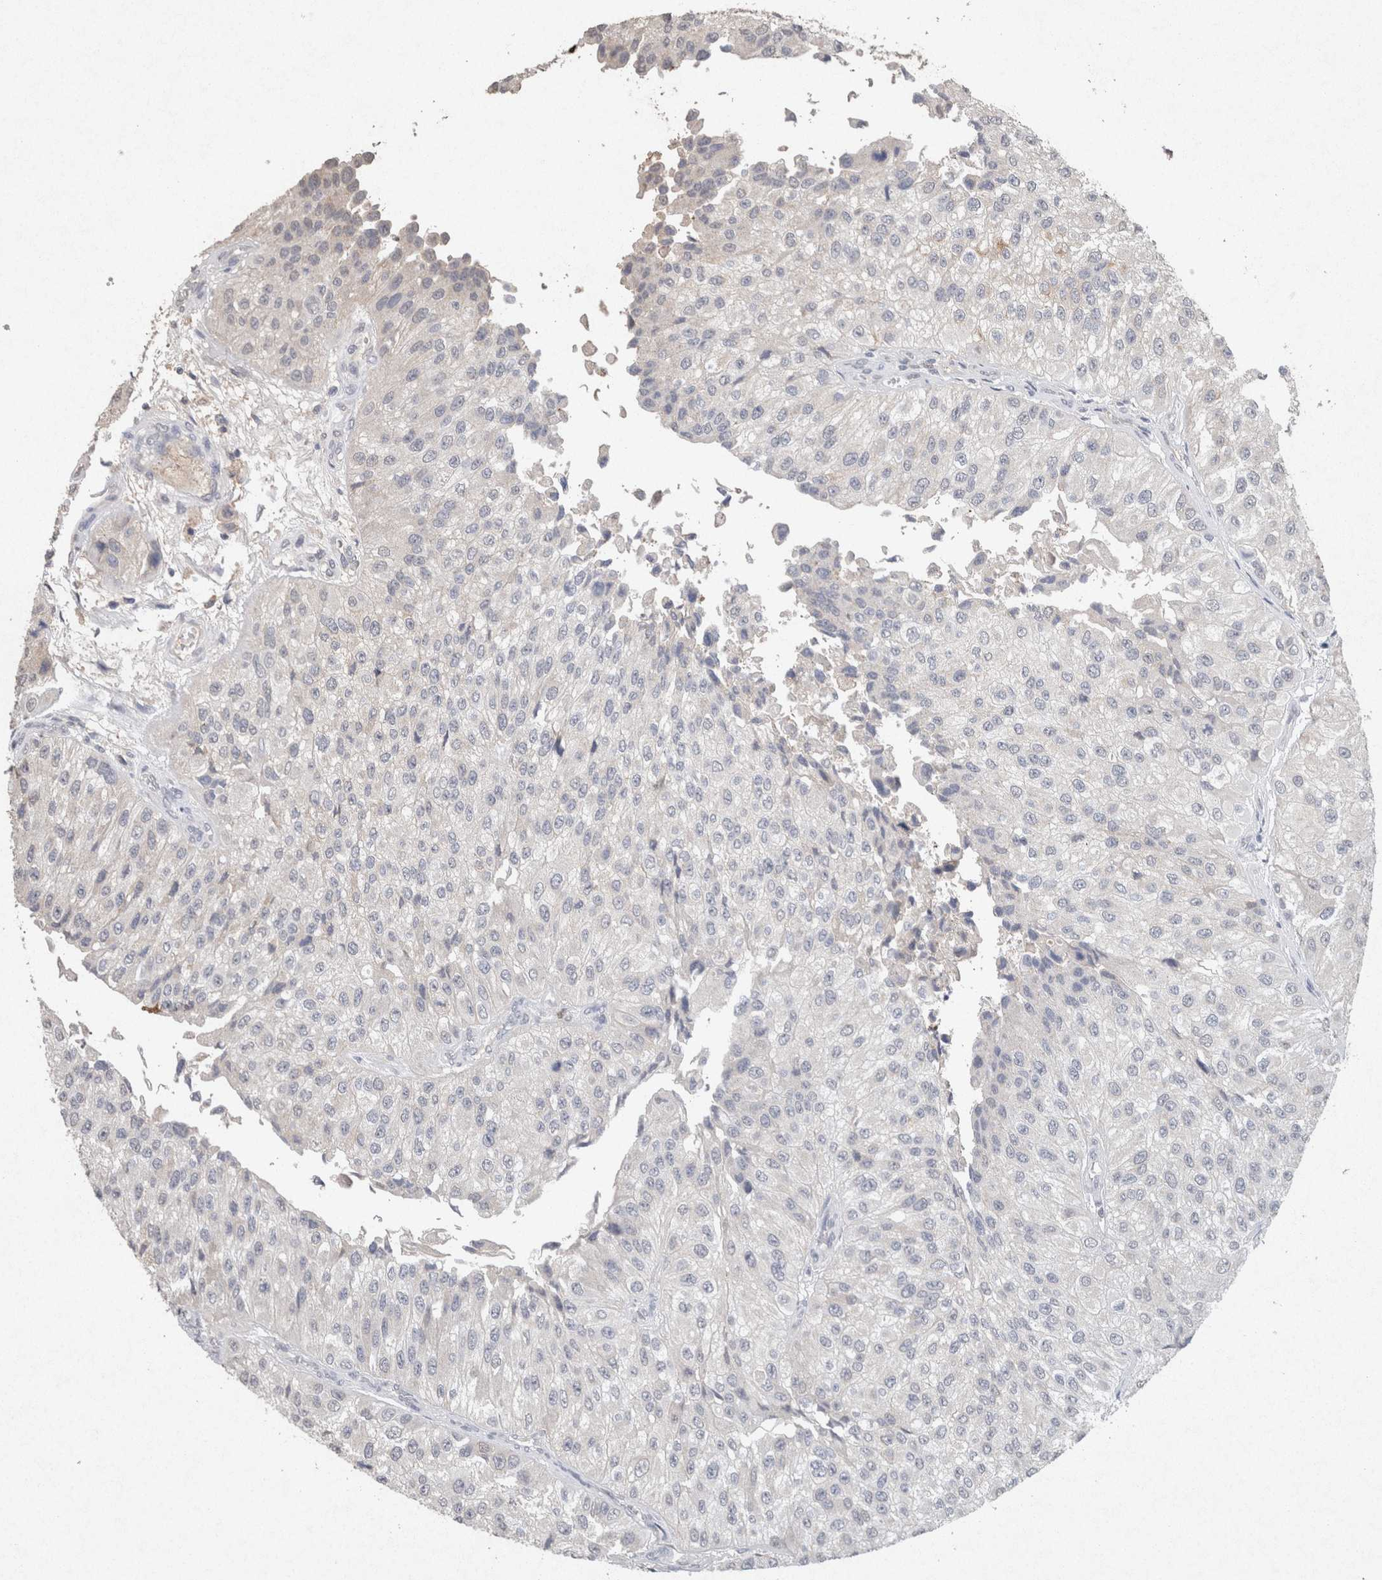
{"staining": {"intensity": "negative", "quantity": "none", "location": "none"}, "tissue": "urothelial cancer", "cell_type": "Tumor cells", "image_type": "cancer", "snomed": [{"axis": "morphology", "description": "Urothelial carcinoma, High grade"}, {"axis": "topography", "description": "Kidney"}, {"axis": "topography", "description": "Urinary bladder"}], "caption": "Micrograph shows no significant protein positivity in tumor cells of urothelial cancer.", "gene": "FABP7", "patient": {"sex": "male", "age": 77}}